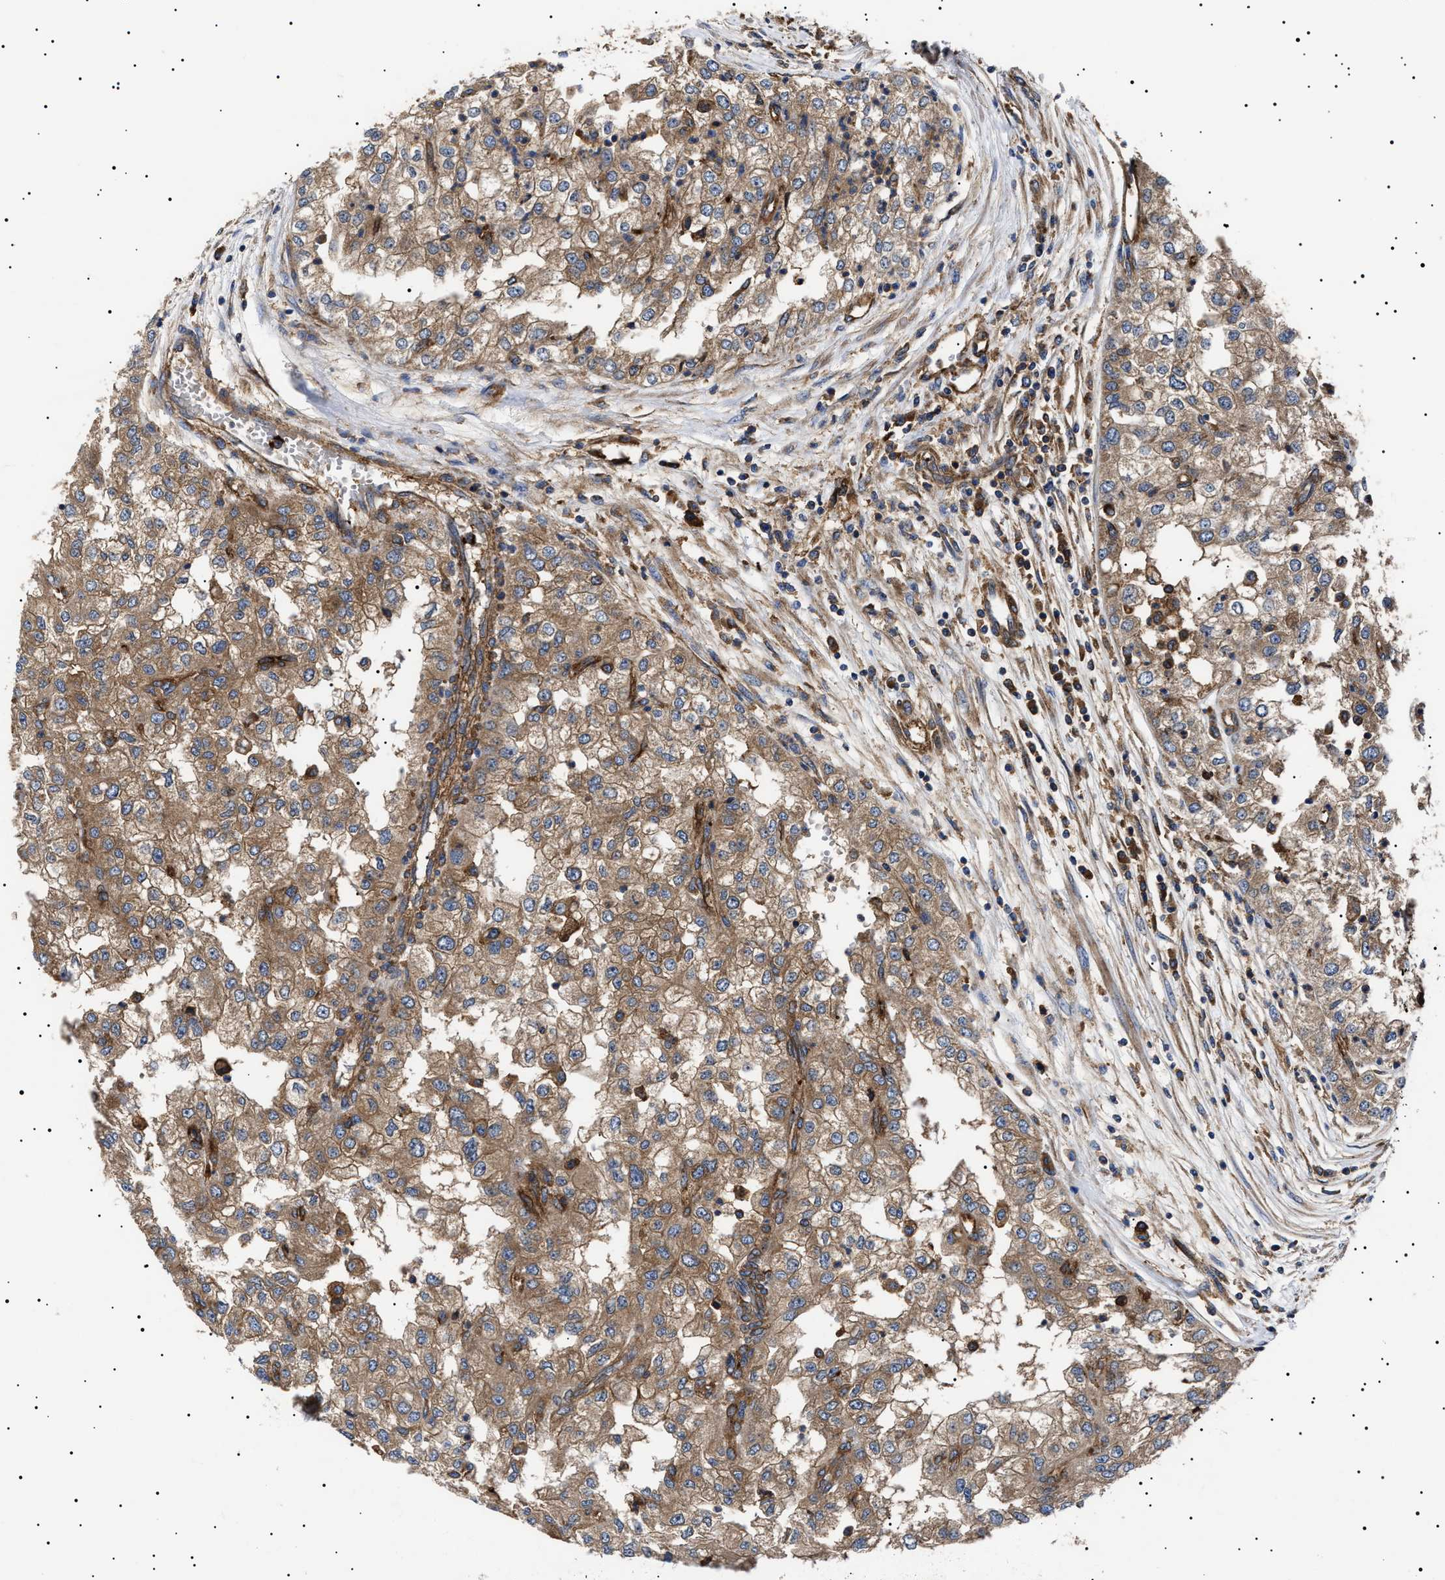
{"staining": {"intensity": "moderate", "quantity": ">75%", "location": "cytoplasmic/membranous"}, "tissue": "renal cancer", "cell_type": "Tumor cells", "image_type": "cancer", "snomed": [{"axis": "morphology", "description": "Adenocarcinoma, NOS"}, {"axis": "topography", "description": "Kidney"}], "caption": "An immunohistochemistry photomicrograph of tumor tissue is shown. Protein staining in brown labels moderate cytoplasmic/membranous positivity in adenocarcinoma (renal) within tumor cells.", "gene": "TPP2", "patient": {"sex": "female", "age": 54}}